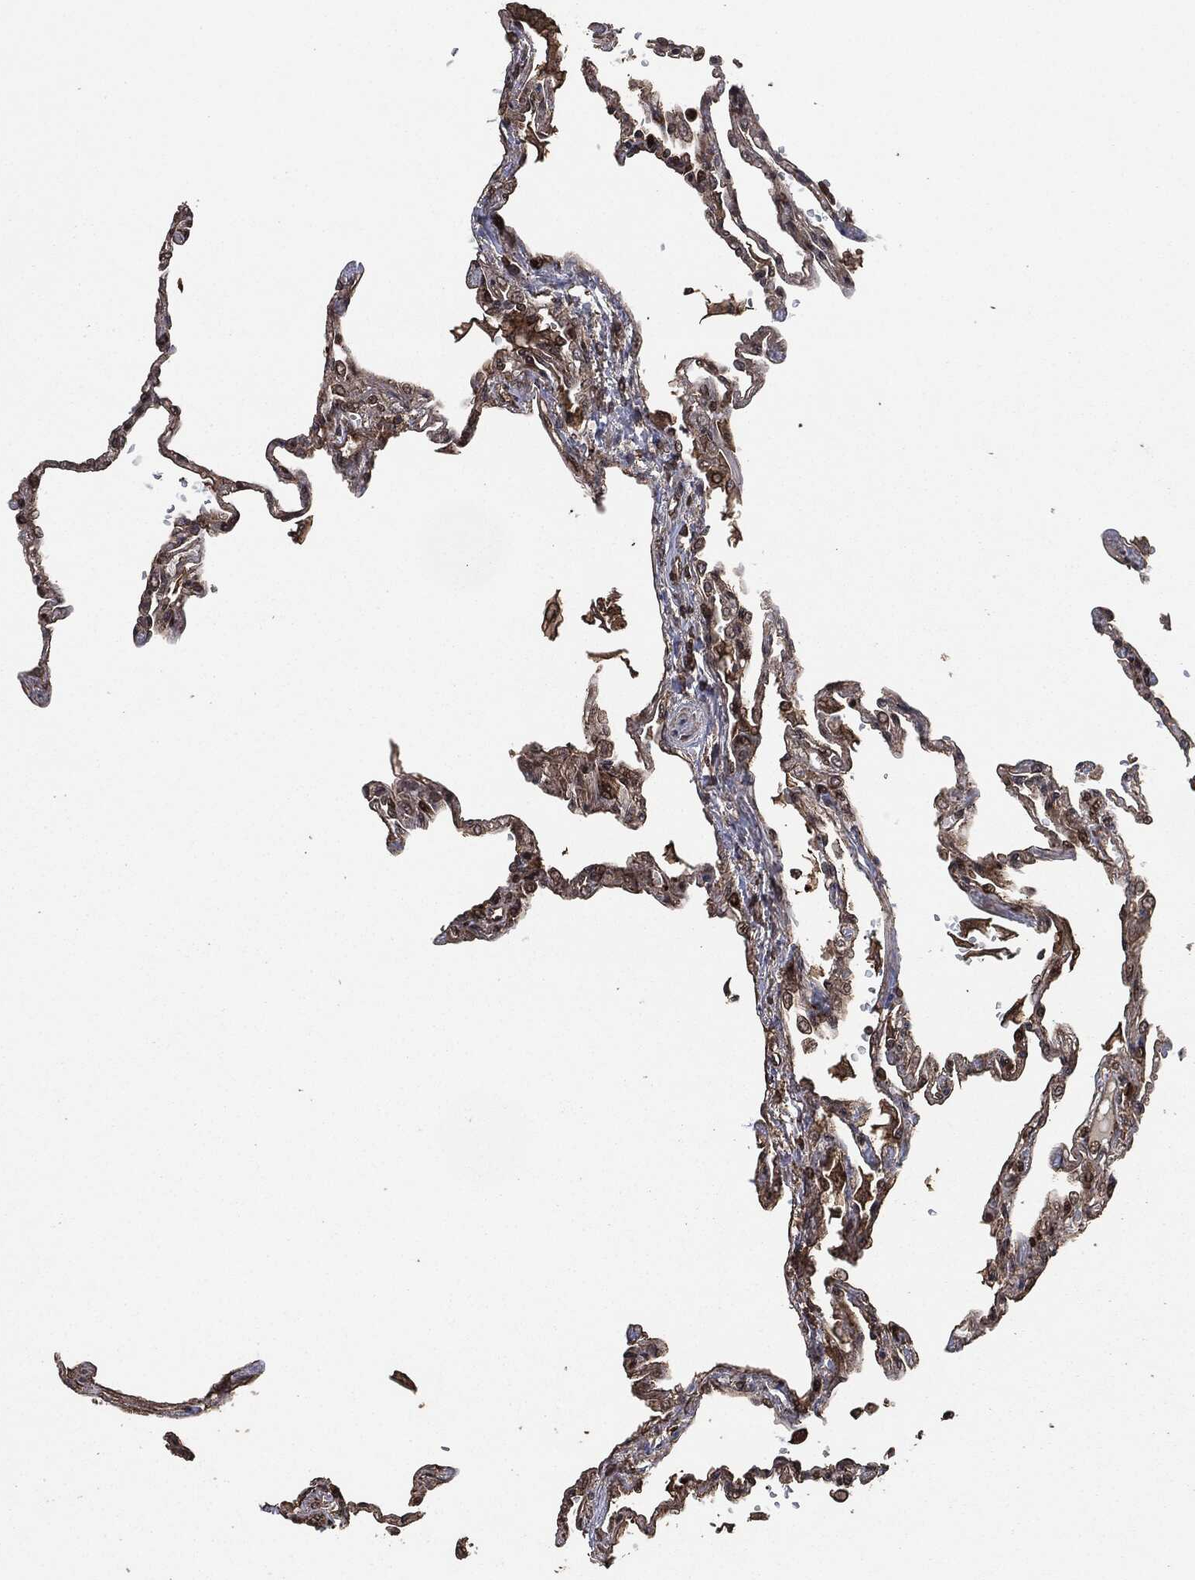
{"staining": {"intensity": "strong", "quantity": ">75%", "location": "cytoplasmic/membranous"}, "tissue": "lung", "cell_type": "Alveolar cells", "image_type": "normal", "snomed": [{"axis": "morphology", "description": "Normal tissue, NOS"}, {"axis": "topography", "description": "Lung"}], "caption": "Immunohistochemical staining of normal lung exhibits high levels of strong cytoplasmic/membranous staining in approximately >75% of alveolar cells. (DAB = brown stain, brightfield microscopy at high magnification).", "gene": "IFIT1", "patient": {"sex": "male", "age": 78}}